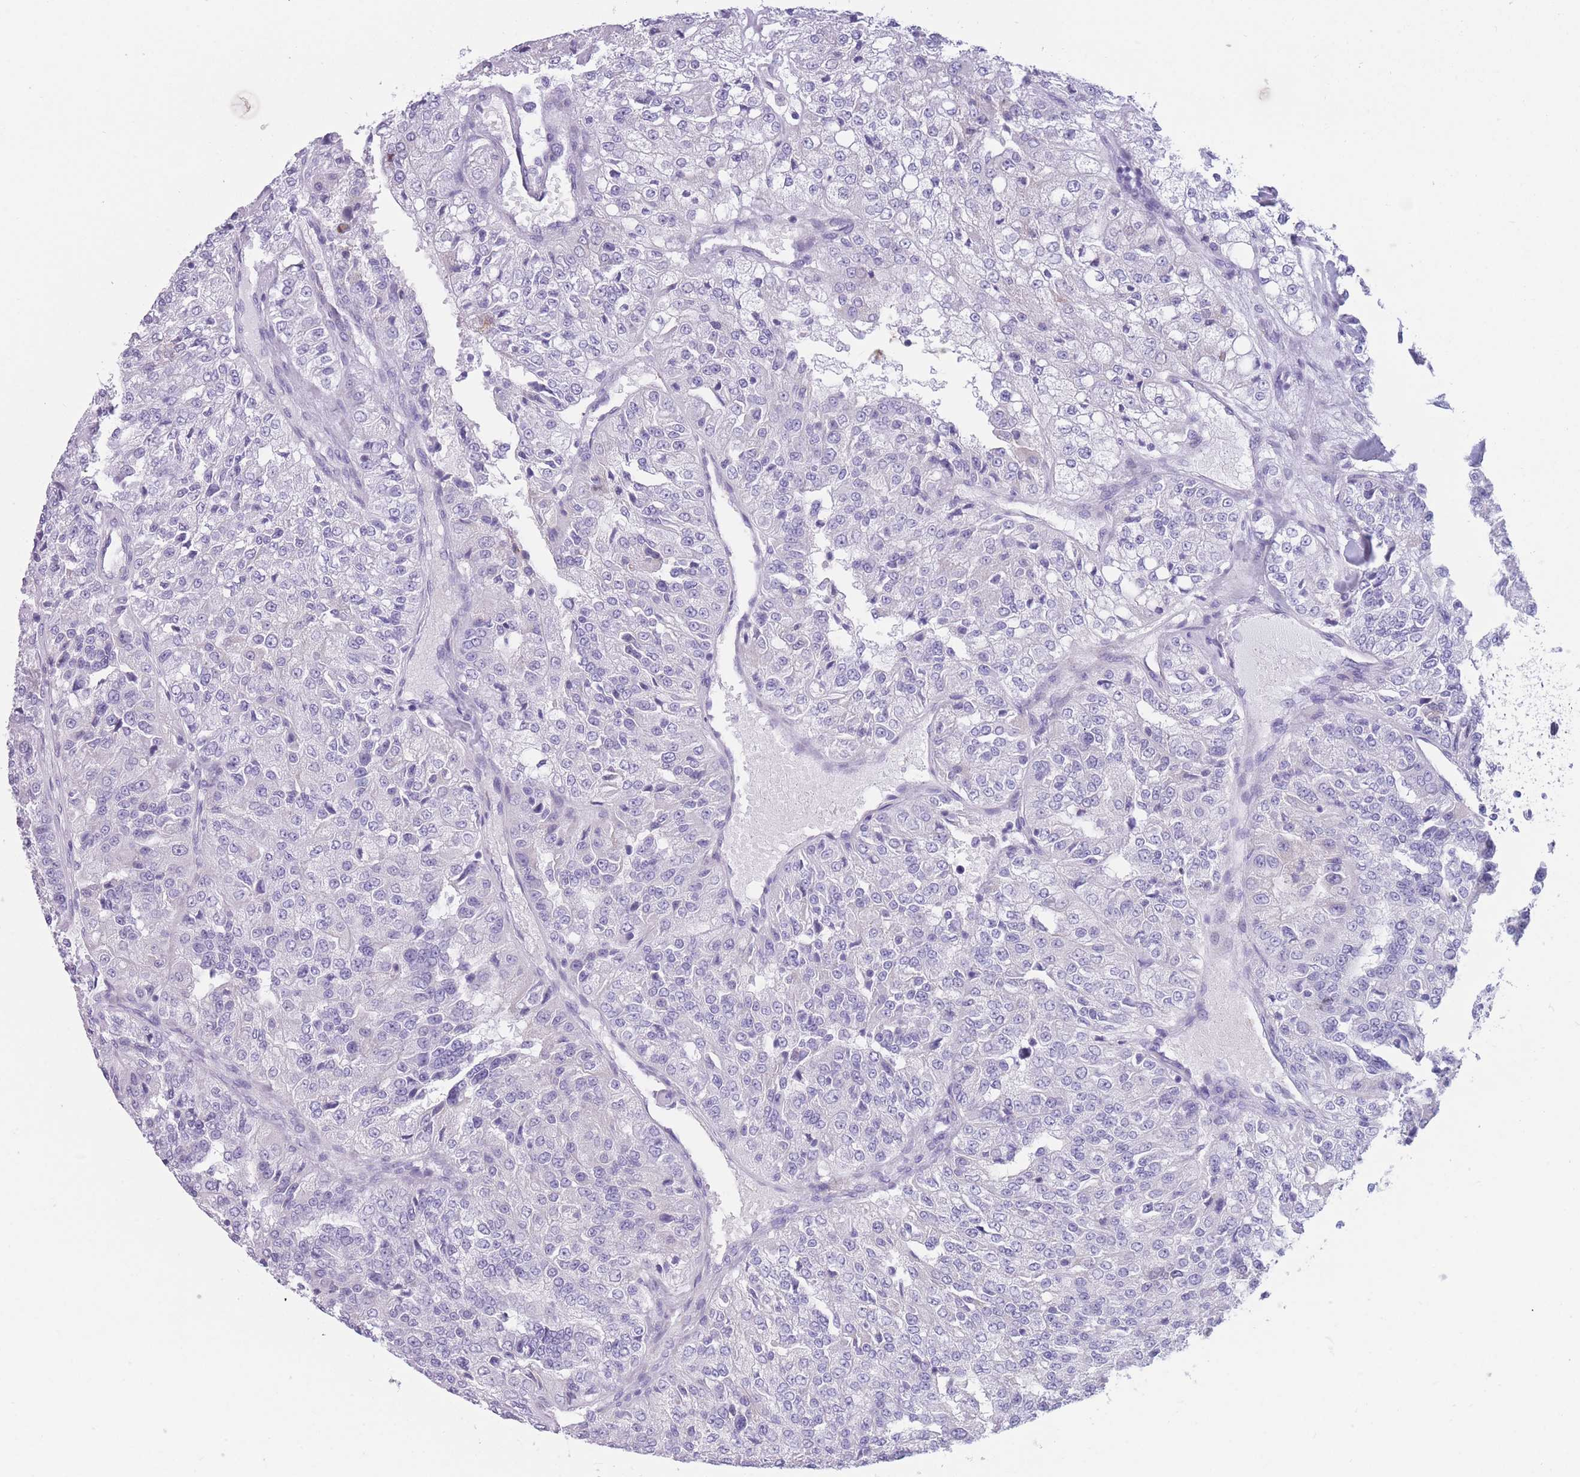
{"staining": {"intensity": "negative", "quantity": "none", "location": "none"}, "tissue": "renal cancer", "cell_type": "Tumor cells", "image_type": "cancer", "snomed": [{"axis": "morphology", "description": "Adenocarcinoma, NOS"}, {"axis": "topography", "description": "Kidney"}], "caption": "Adenocarcinoma (renal) stained for a protein using immunohistochemistry (IHC) demonstrates no expression tumor cells.", "gene": "COL27A1", "patient": {"sex": "female", "age": 63}}